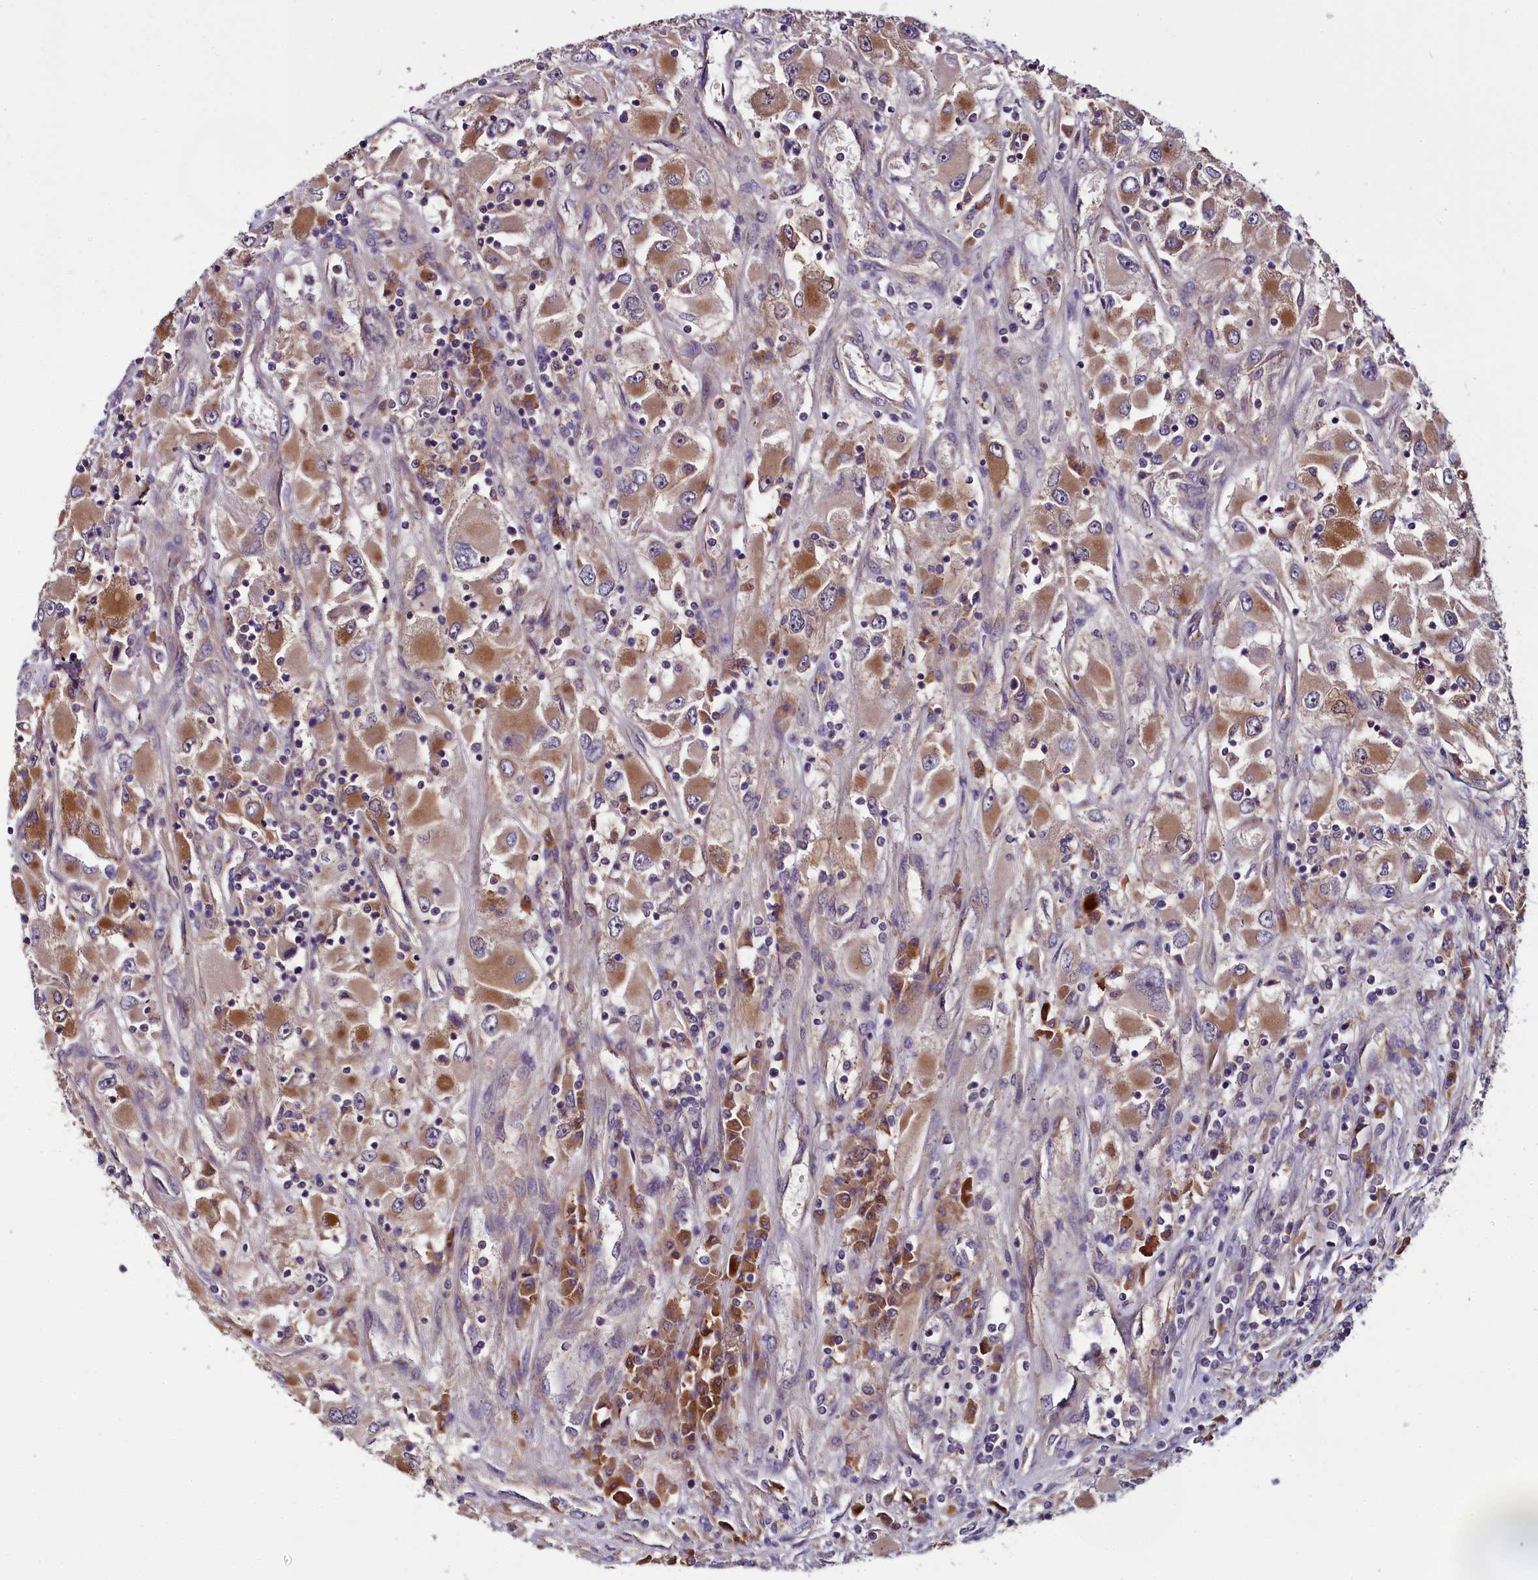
{"staining": {"intensity": "moderate", "quantity": "25%-75%", "location": "cytoplasmic/membranous"}, "tissue": "renal cancer", "cell_type": "Tumor cells", "image_type": "cancer", "snomed": [{"axis": "morphology", "description": "Adenocarcinoma, NOS"}, {"axis": "topography", "description": "Kidney"}], "caption": "Renal adenocarcinoma stained with a brown dye displays moderate cytoplasmic/membranous positive expression in approximately 25%-75% of tumor cells.", "gene": "RPUSD2", "patient": {"sex": "female", "age": 52}}